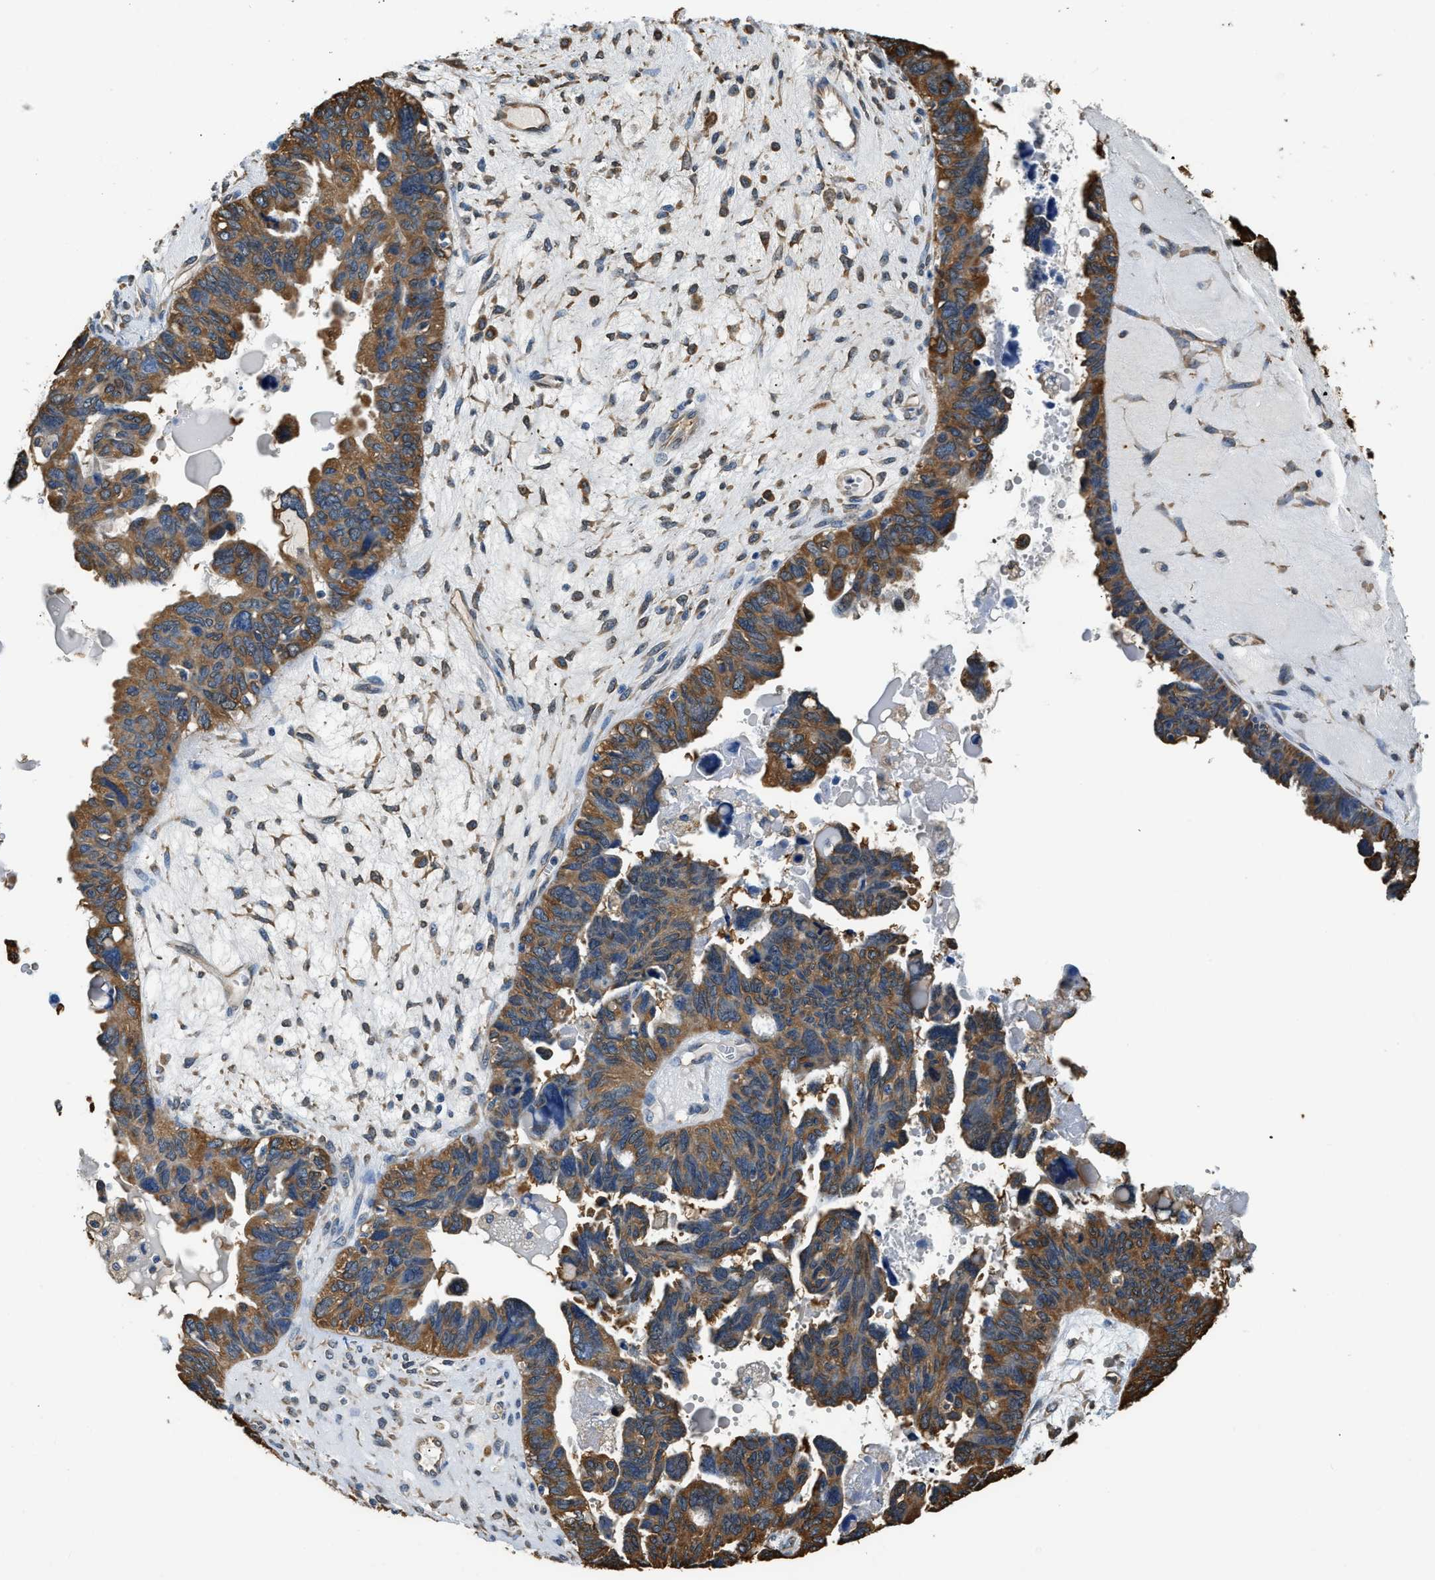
{"staining": {"intensity": "strong", "quantity": ">75%", "location": "cytoplasmic/membranous"}, "tissue": "ovarian cancer", "cell_type": "Tumor cells", "image_type": "cancer", "snomed": [{"axis": "morphology", "description": "Cystadenocarcinoma, serous, NOS"}, {"axis": "topography", "description": "Ovary"}], "caption": "Brown immunohistochemical staining in human ovarian cancer exhibits strong cytoplasmic/membranous expression in about >75% of tumor cells. (DAB IHC with brightfield microscopy, high magnification).", "gene": "PPP2R1B", "patient": {"sex": "female", "age": 79}}